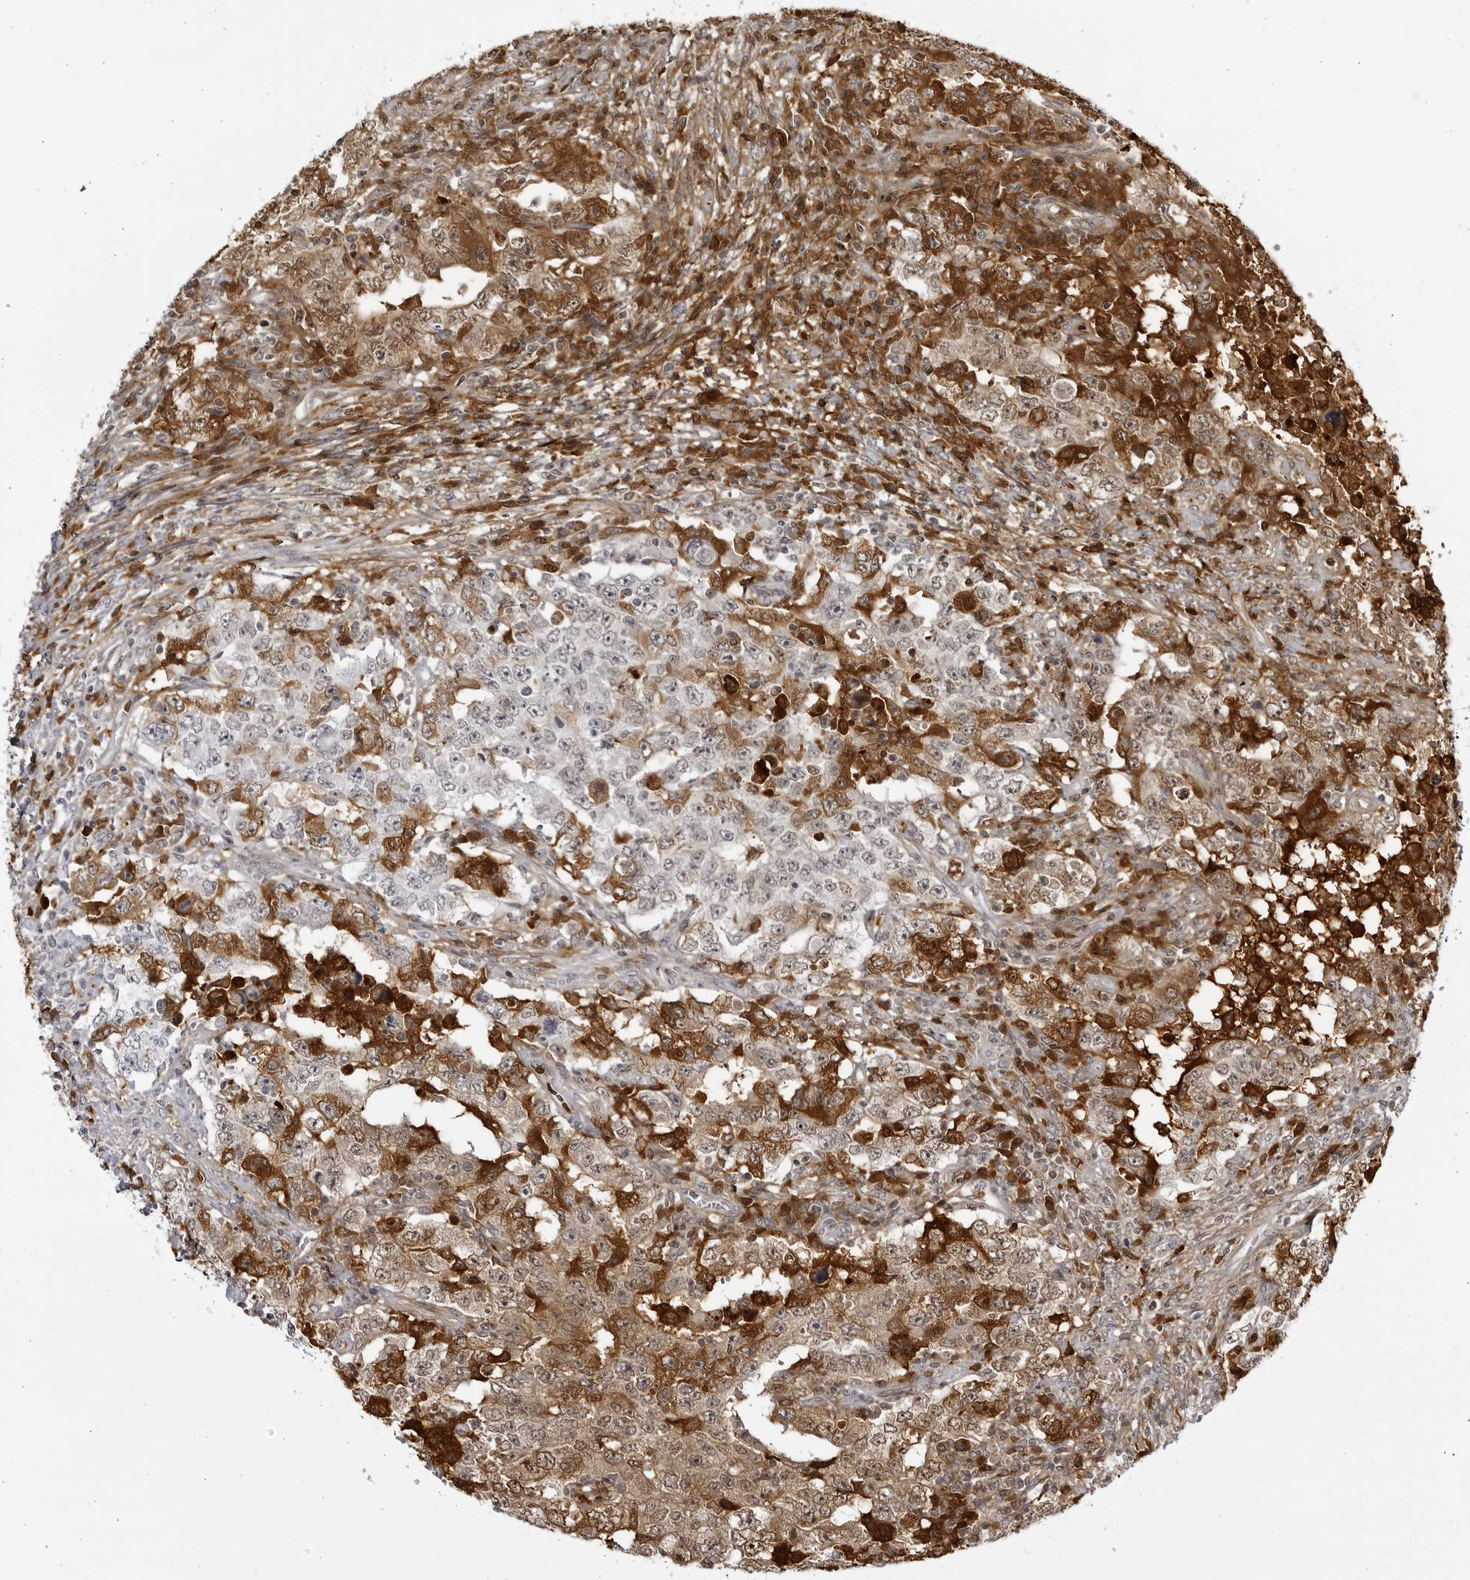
{"staining": {"intensity": "moderate", "quantity": "25%-75%", "location": "cytoplasmic/membranous,nuclear"}, "tissue": "testis cancer", "cell_type": "Tumor cells", "image_type": "cancer", "snomed": [{"axis": "morphology", "description": "Carcinoma, Embryonal, NOS"}, {"axis": "topography", "description": "Testis"}], "caption": "A high-resolution histopathology image shows IHC staining of testis cancer (embryonal carcinoma), which displays moderate cytoplasmic/membranous and nuclear positivity in about 25%-75% of tumor cells.", "gene": "CNBD1", "patient": {"sex": "male", "age": 26}}